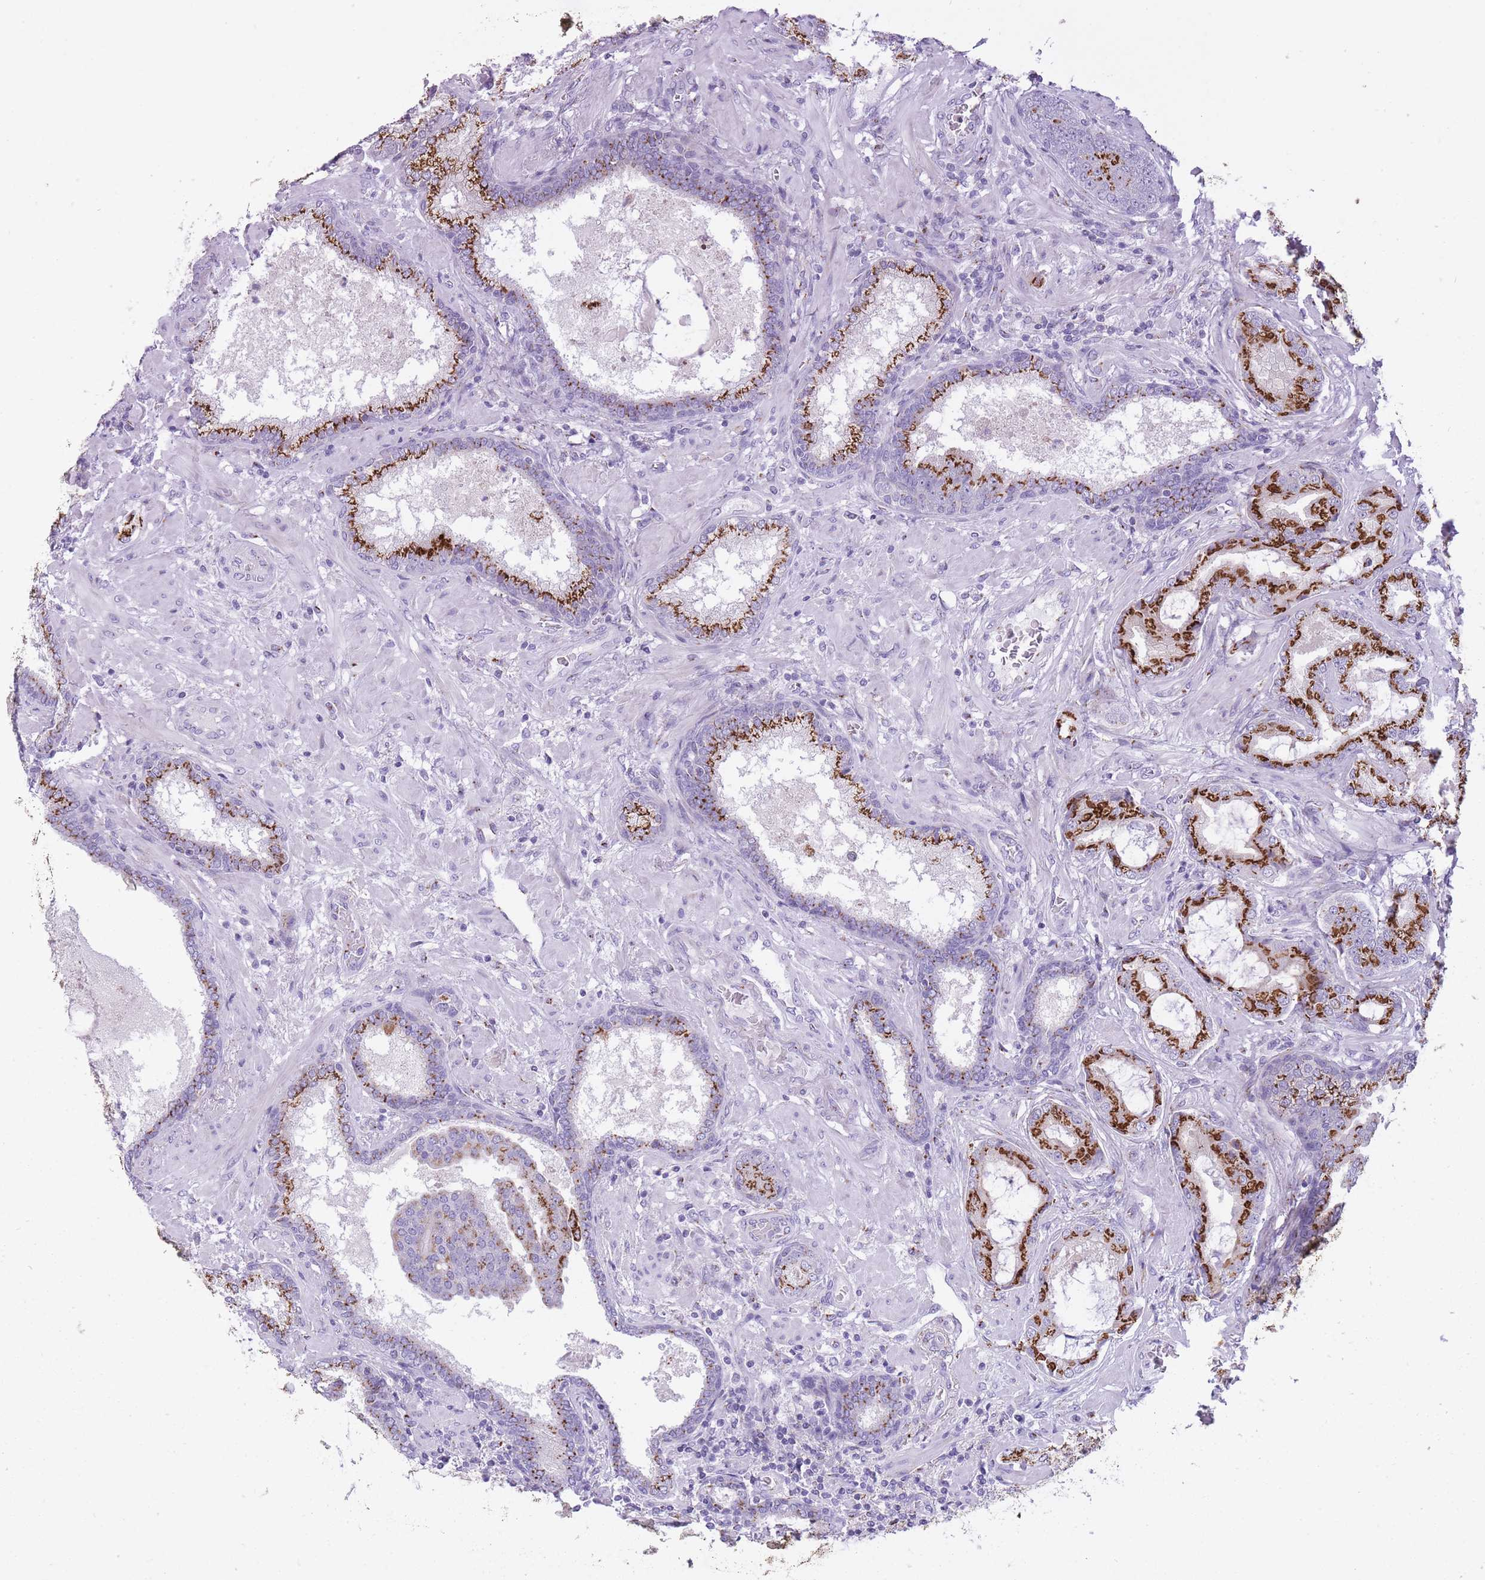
{"staining": {"intensity": "strong", "quantity": ">75%", "location": "cytoplasmic/membranous"}, "tissue": "prostate cancer", "cell_type": "Tumor cells", "image_type": "cancer", "snomed": [{"axis": "morphology", "description": "Adenocarcinoma, High grade"}, {"axis": "topography", "description": "Prostate"}], "caption": "Immunohistochemical staining of prostate cancer (high-grade adenocarcinoma) displays high levels of strong cytoplasmic/membranous protein staining in approximately >75% of tumor cells.", "gene": "B4GALT2", "patient": {"sex": "male", "age": 68}}